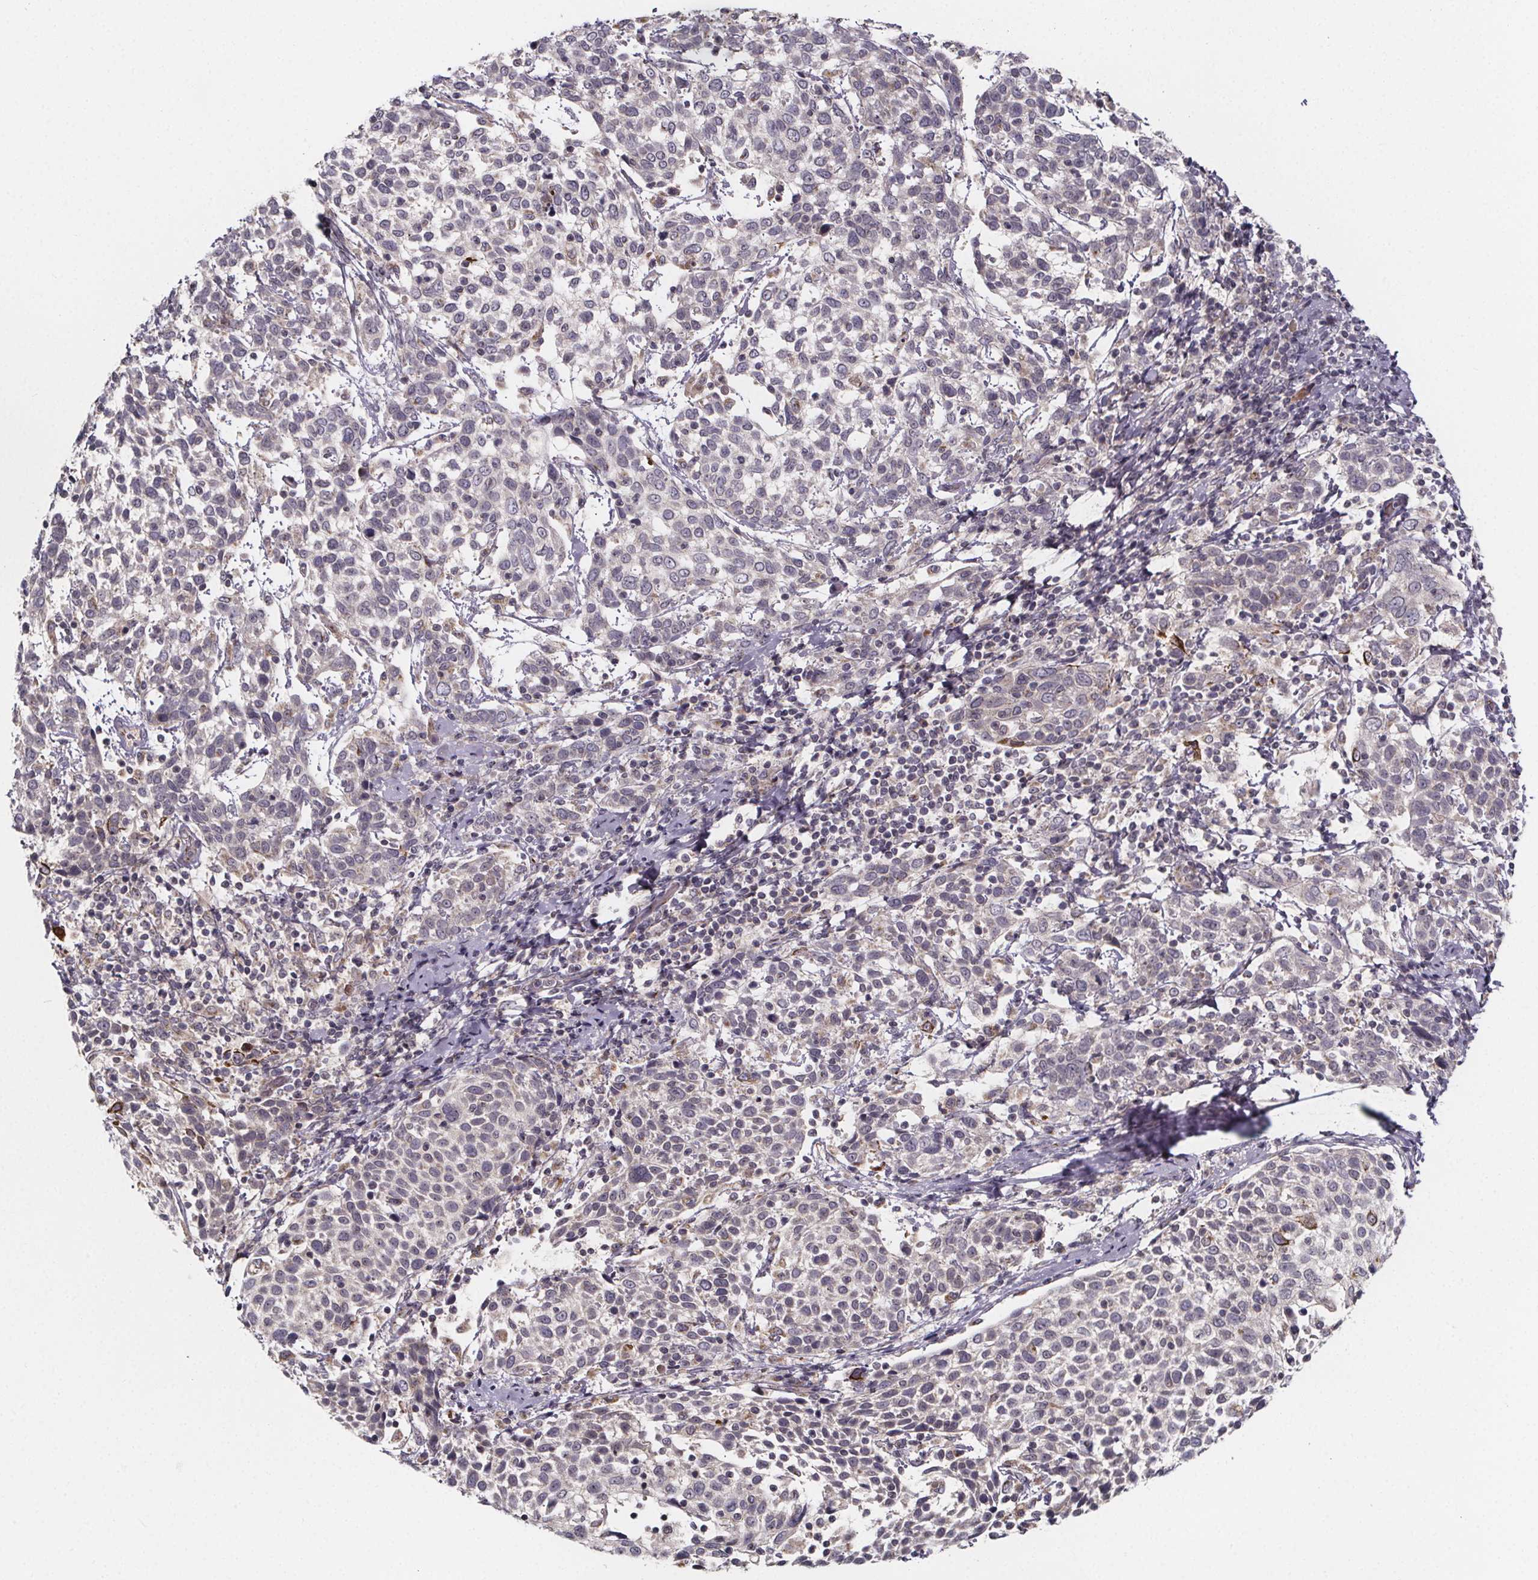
{"staining": {"intensity": "negative", "quantity": "none", "location": "none"}, "tissue": "cervical cancer", "cell_type": "Tumor cells", "image_type": "cancer", "snomed": [{"axis": "morphology", "description": "Squamous cell carcinoma, NOS"}, {"axis": "topography", "description": "Cervix"}], "caption": "Immunohistochemical staining of cervical cancer reveals no significant positivity in tumor cells. (DAB (3,3'-diaminobenzidine) immunohistochemistry, high magnification).", "gene": "NDST1", "patient": {"sex": "female", "age": 61}}